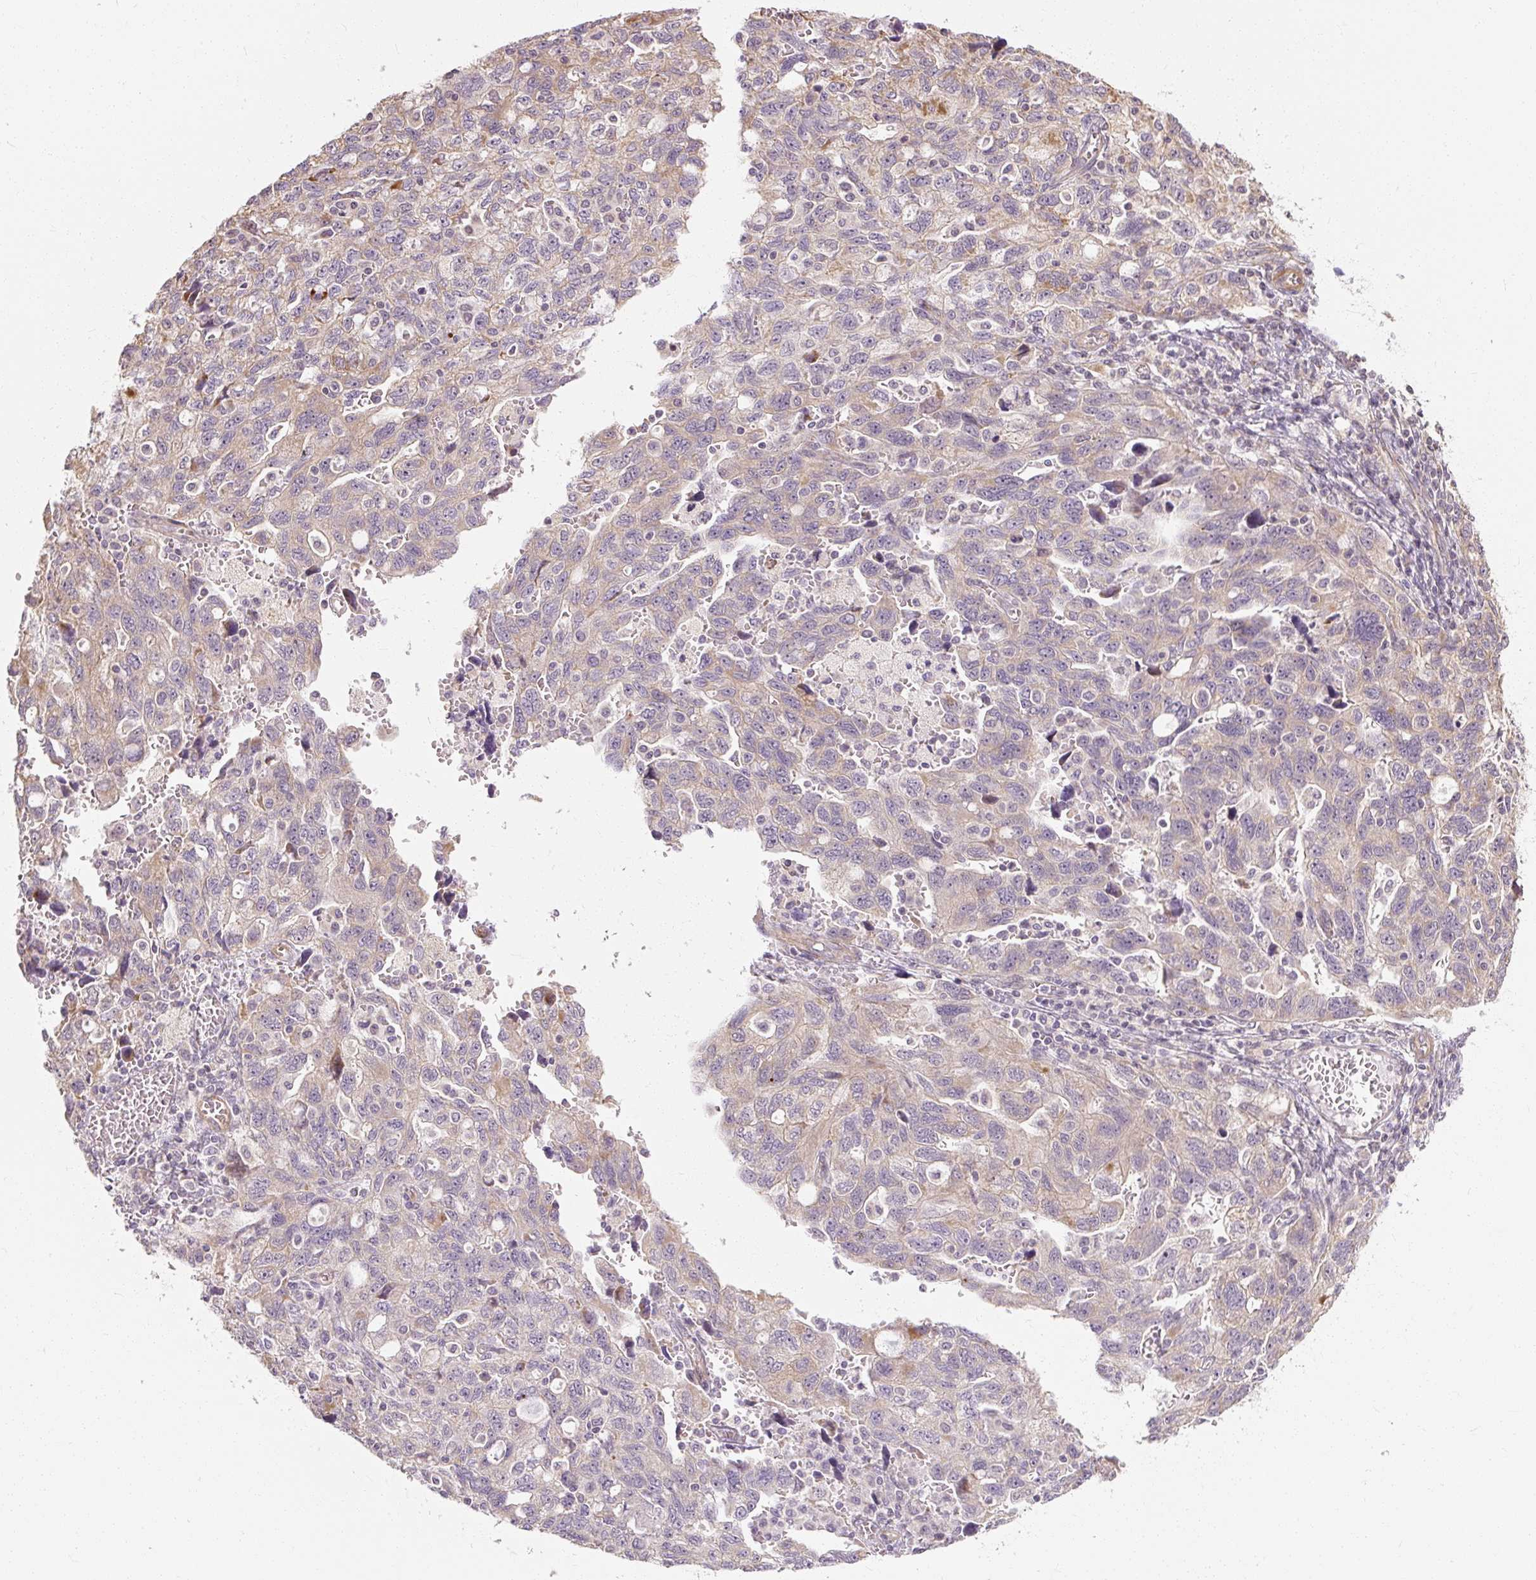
{"staining": {"intensity": "weak", "quantity": "25%-75%", "location": "cytoplasmic/membranous"}, "tissue": "ovarian cancer", "cell_type": "Tumor cells", "image_type": "cancer", "snomed": [{"axis": "morphology", "description": "Carcinoma, NOS"}, {"axis": "morphology", "description": "Cystadenocarcinoma, serous, NOS"}, {"axis": "topography", "description": "Ovary"}], "caption": "DAB (3,3'-diaminobenzidine) immunohistochemical staining of human ovarian cancer (serous cystadenocarcinoma) shows weak cytoplasmic/membranous protein staining in about 25%-75% of tumor cells.", "gene": "RB1CC1", "patient": {"sex": "female", "age": 69}}